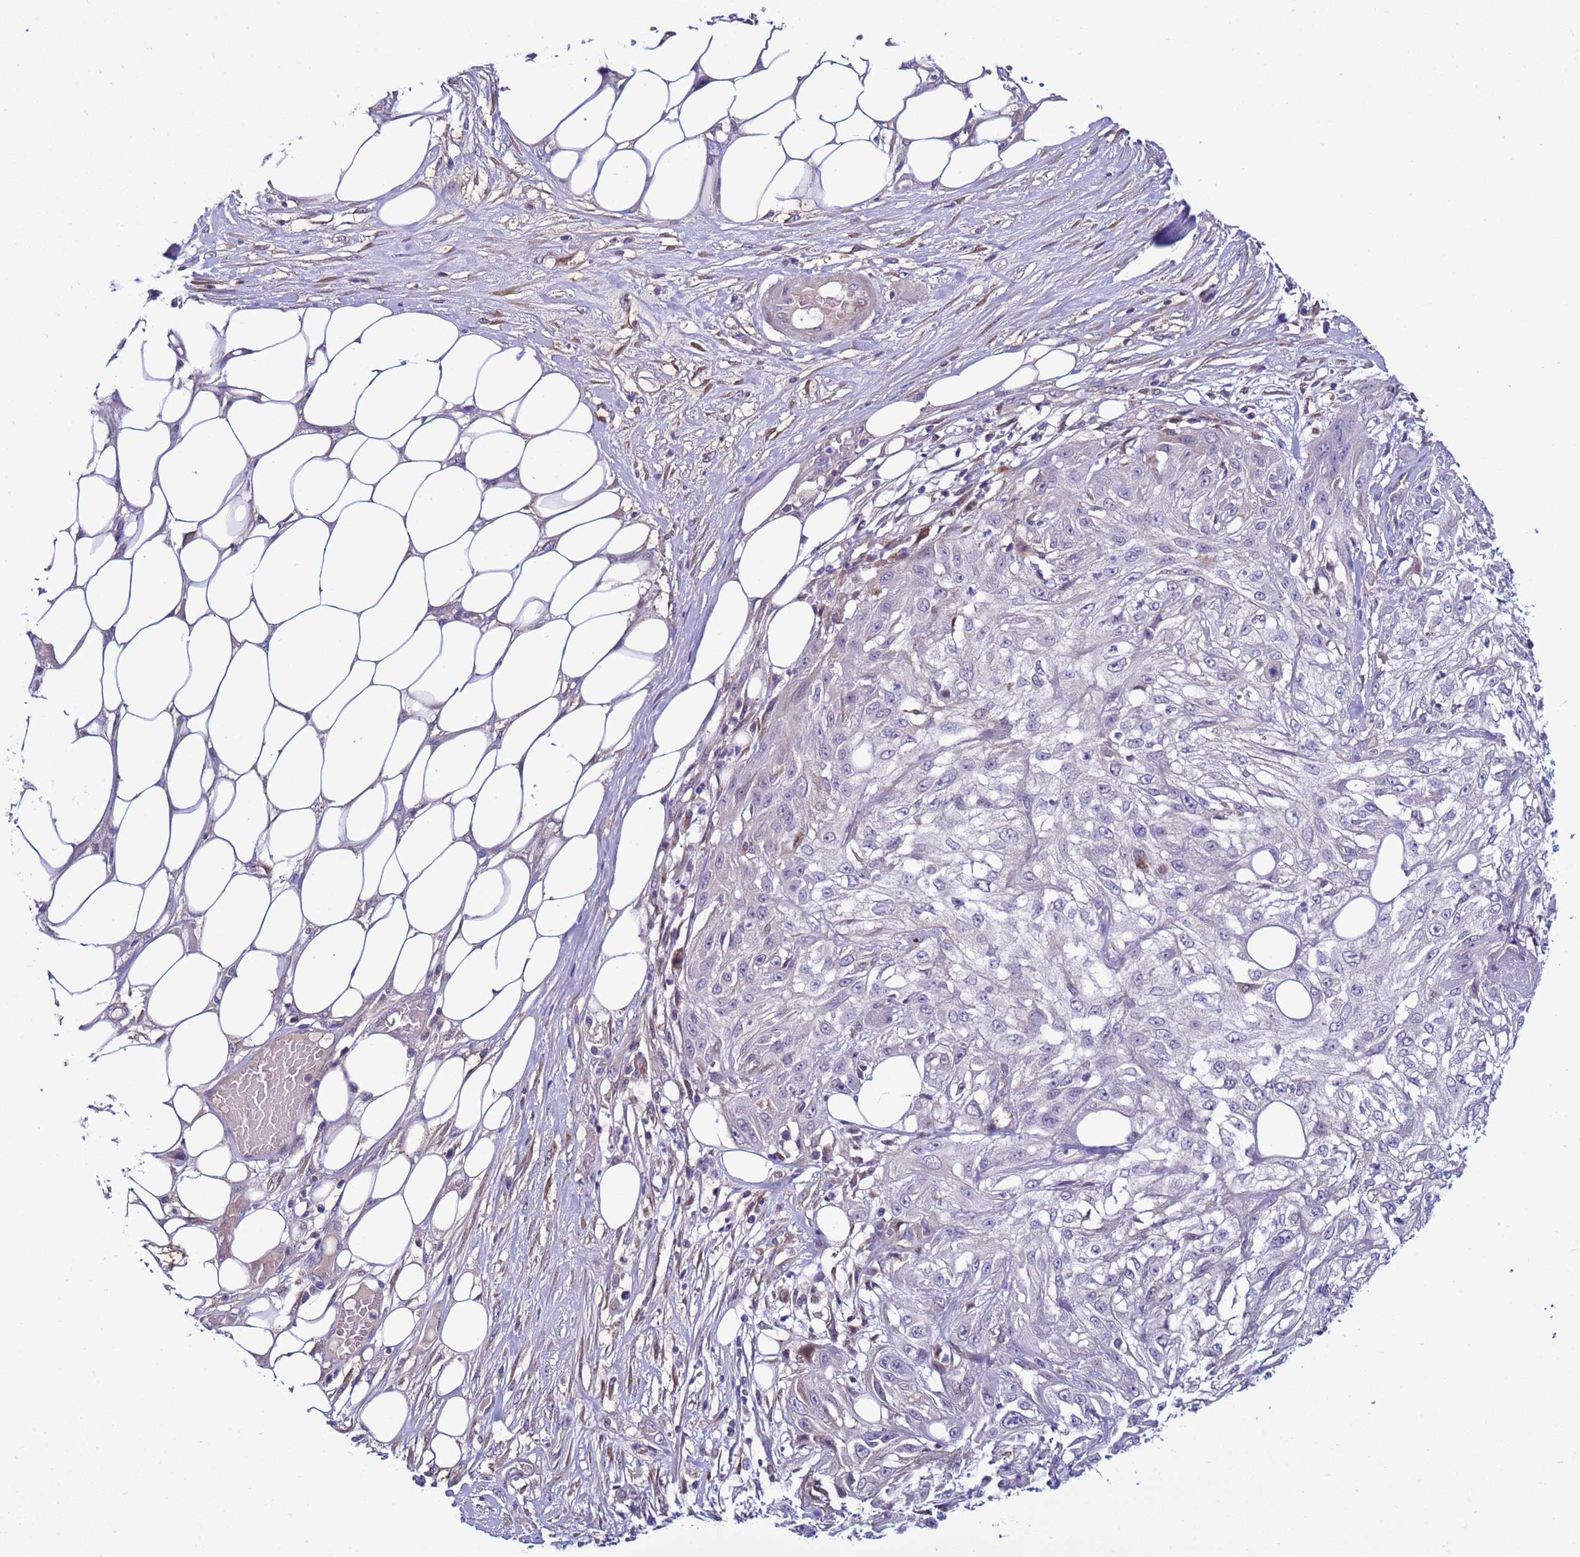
{"staining": {"intensity": "negative", "quantity": "none", "location": "none"}, "tissue": "skin cancer", "cell_type": "Tumor cells", "image_type": "cancer", "snomed": [{"axis": "morphology", "description": "Squamous cell carcinoma, NOS"}, {"axis": "morphology", "description": "Squamous cell carcinoma, metastatic, NOS"}, {"axis": "topography", "description": "Skin"}, {"axis": "topography", "description": "Lymph node"}], "caption": "Tumor cells show no significant staining in skin cancer.", "gene": "NAT2", "patient": {"sex": "male", "age": 75}}